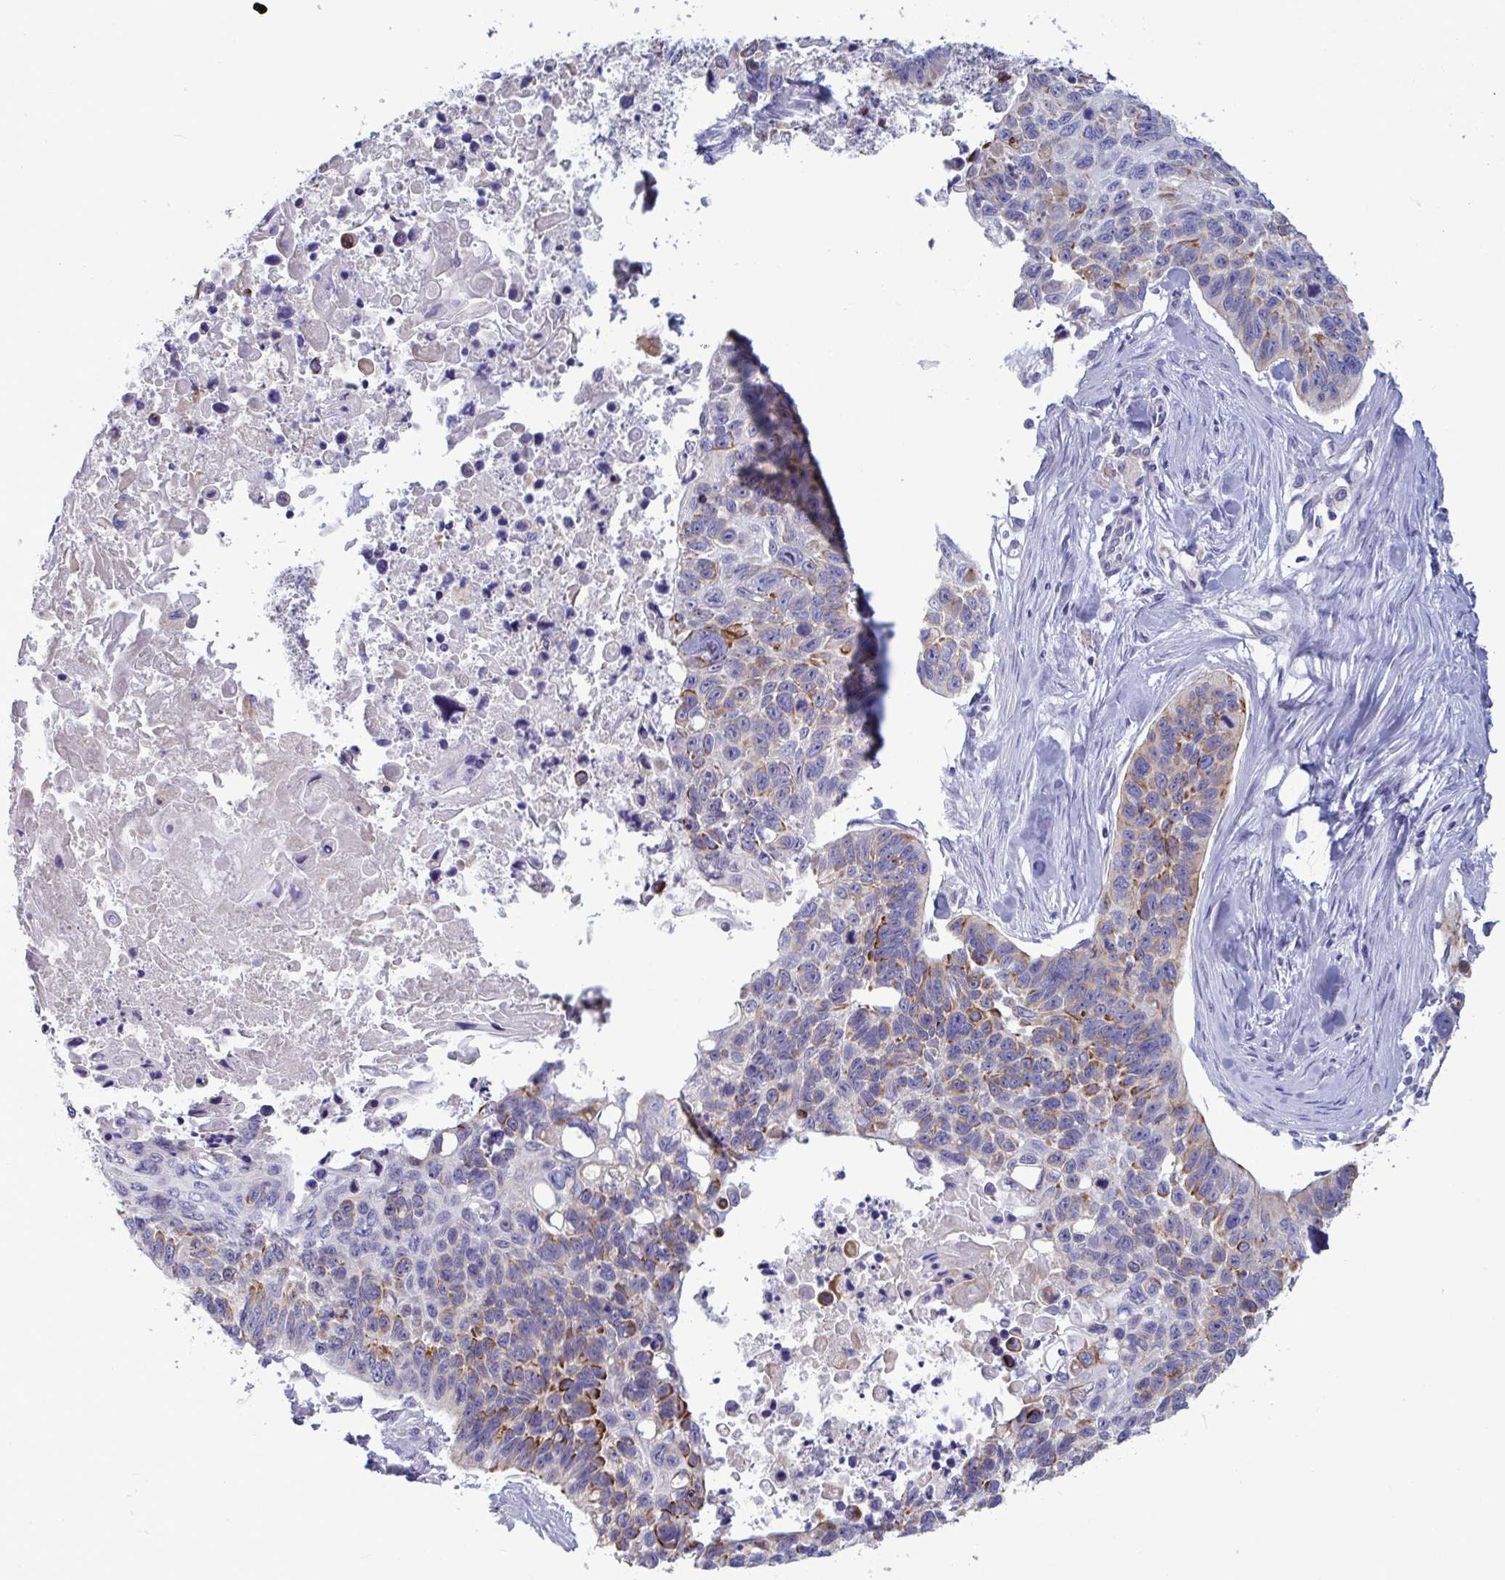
{"staining": {"intensity": "moderate", "quantity": "<25%", "location": "cytoplasmic/membranous"}, "tissue": "lung cancer", "cell_type": "Tumor cells", "image_type": "cancer", "snomed": [{"axis": "morphology", "description": "Squamous cell carcinoma, NOS"}, {"axis": "topography", "description": "Lung"}], "caption": "Moderate cytoplasmic/membranous expression for a protein is identified in about <25% of tumor cells of lung squamous cell carcinoma using IHC.", "gene": "TAS2R38", "patient": {"sex": "male", "age": 62}}